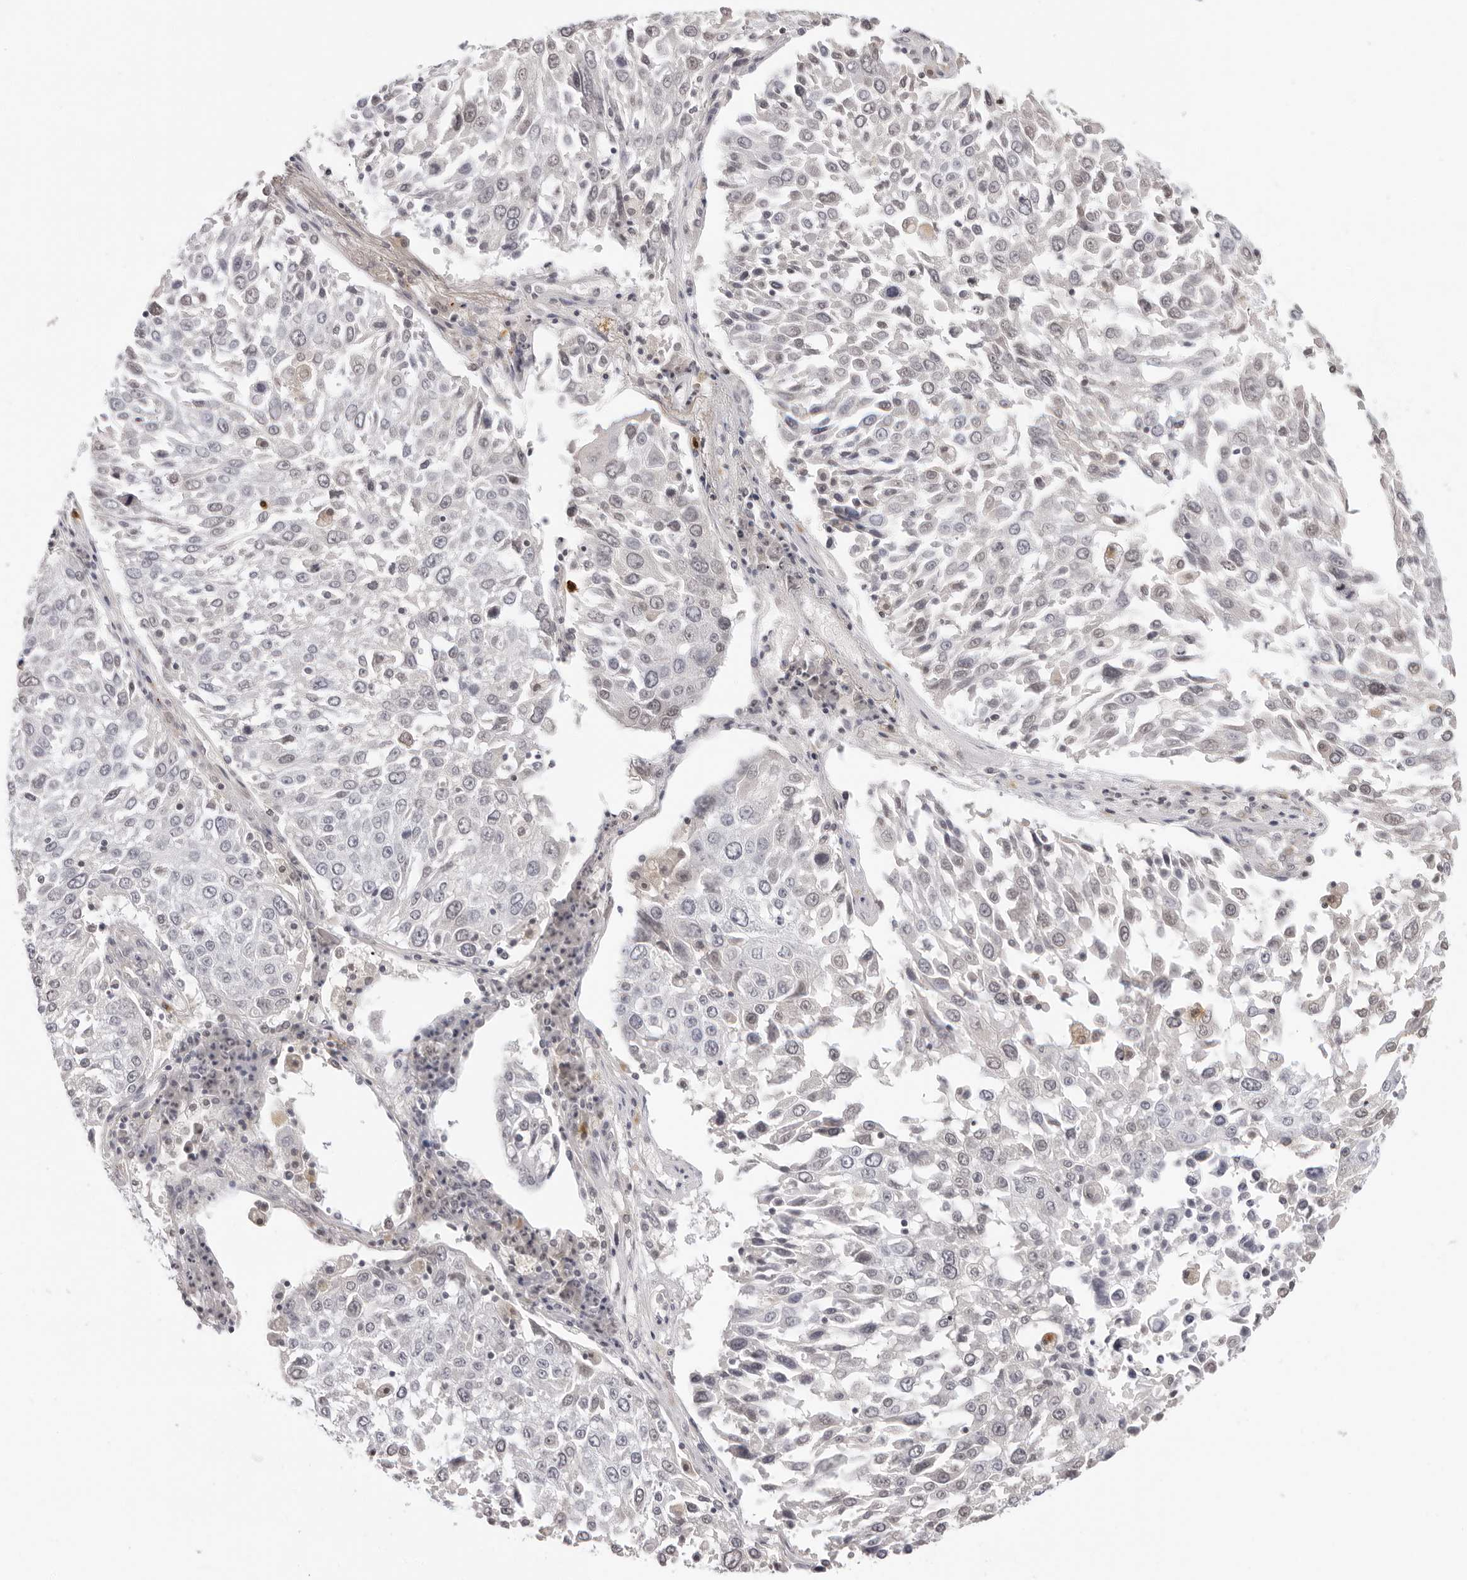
{"staining": {"intensity": "negative", "quantity": "none", "location": "none"}, "tissue": "lung cancer", "cell_type": "Tumor cells", "image_type": "cancer", "snomed": [{"axis": "morphology", "description": "Squamous cell carcinoma, NOS"}, {"axis": "topography", "description": "Lung"}], "caption": "Immunohistochemical staining of lung cancer reveals no significant expression in tumor cells.", "gene": "STRADB", "patient": {"sex": "male", "age": 65}}